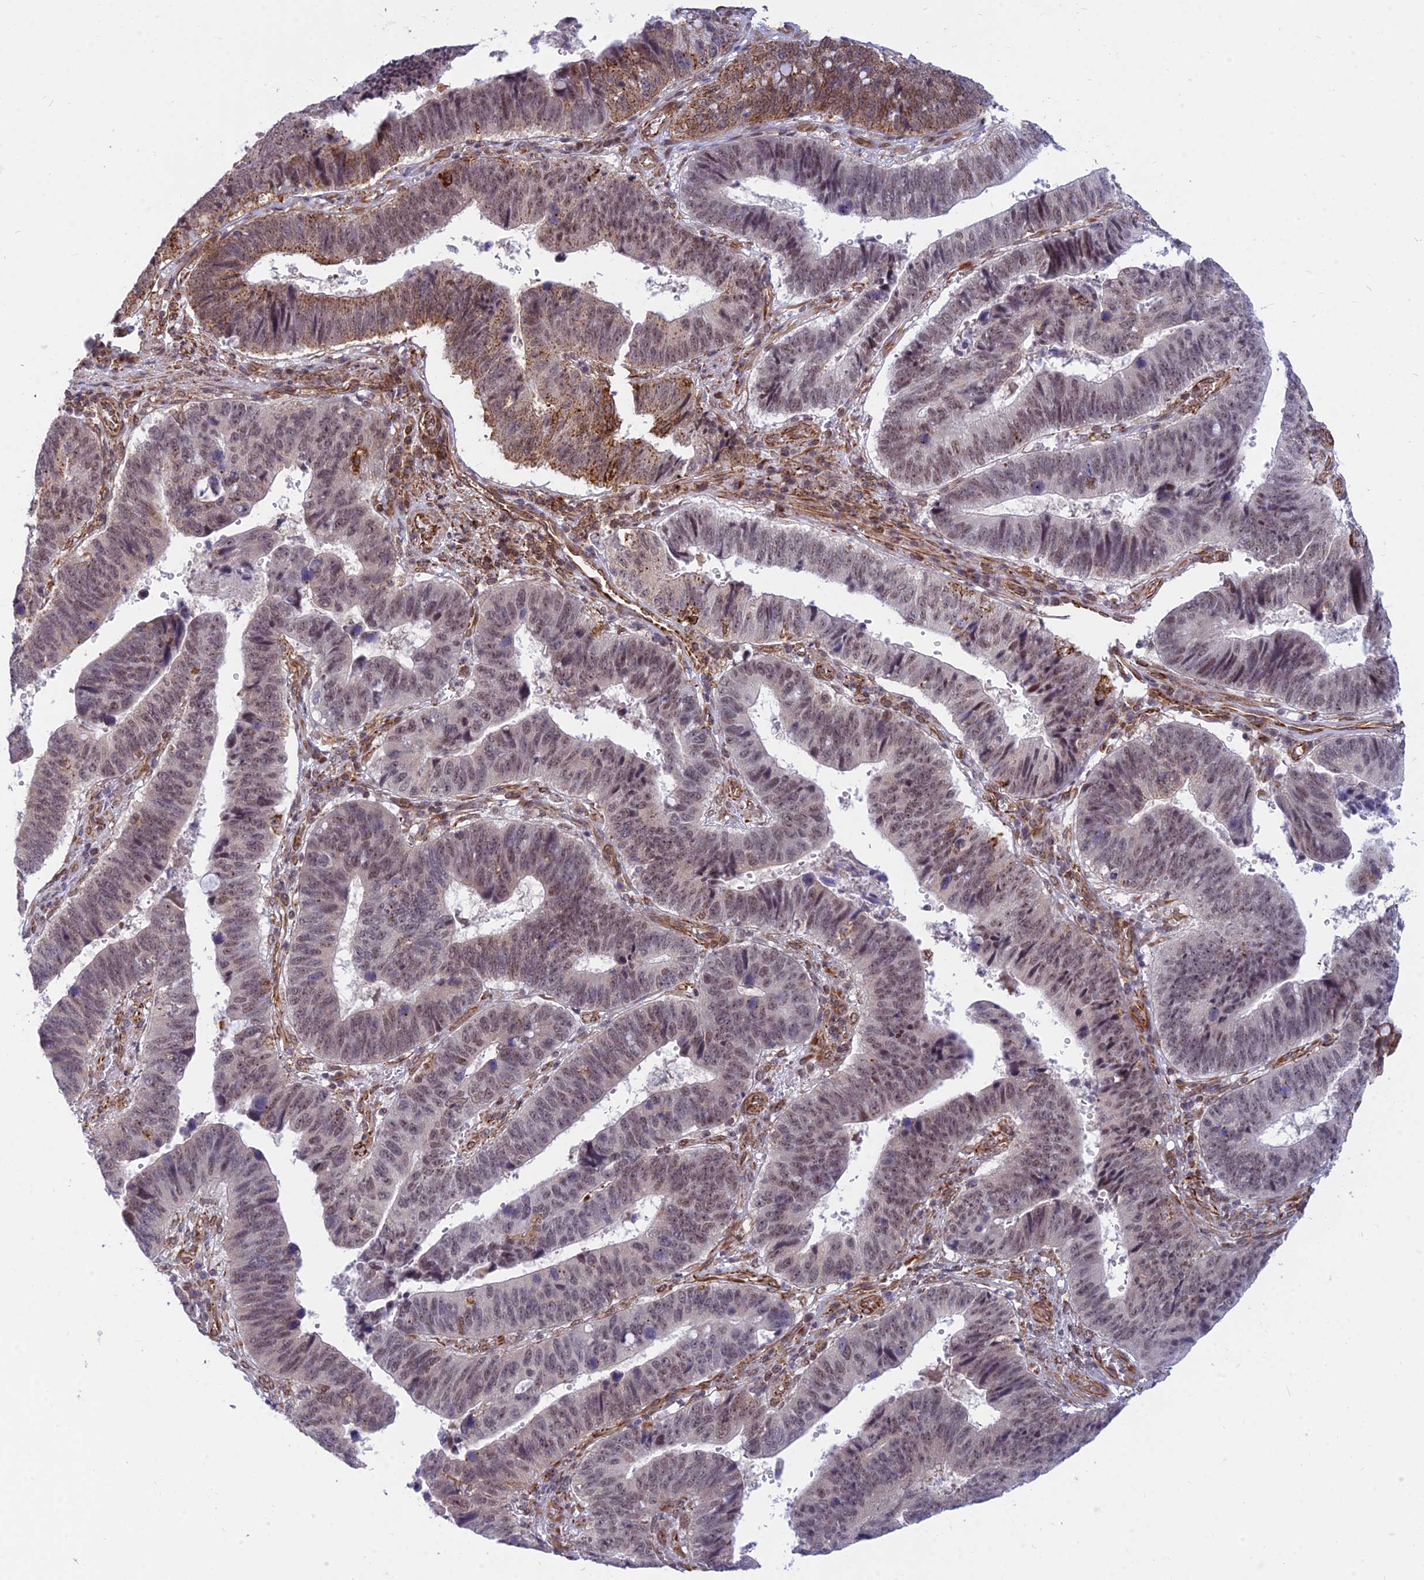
{"staining": {"intensity": "moderate", "quantity": ">75%", "location": "cytoplasmic/membranous,nuclear"}, "tissue": "stomach cancer", "cell_type": "Tumor cells", "image_type": "cancer", "snomed": [{"axis": "morphology", "description": "Adenocarcinoma, NOS"}, {"axis": "topography", "description": "Stomach"}], "caption": "The micrograph shows staining of stomach cancer, revealing moderate cytoplasmic/membranous and nuclear protein positivity (brown color) within tumor cells. The staining was performed using DAB (3,3'-diaminobenzidine) to visualize the protein expression in brown, while the nuclei were stained in blue with hematoxylin (Magnification: 20x).", "gene": "SAPCD2", "patient": {"sex": "male", "age": 59}}